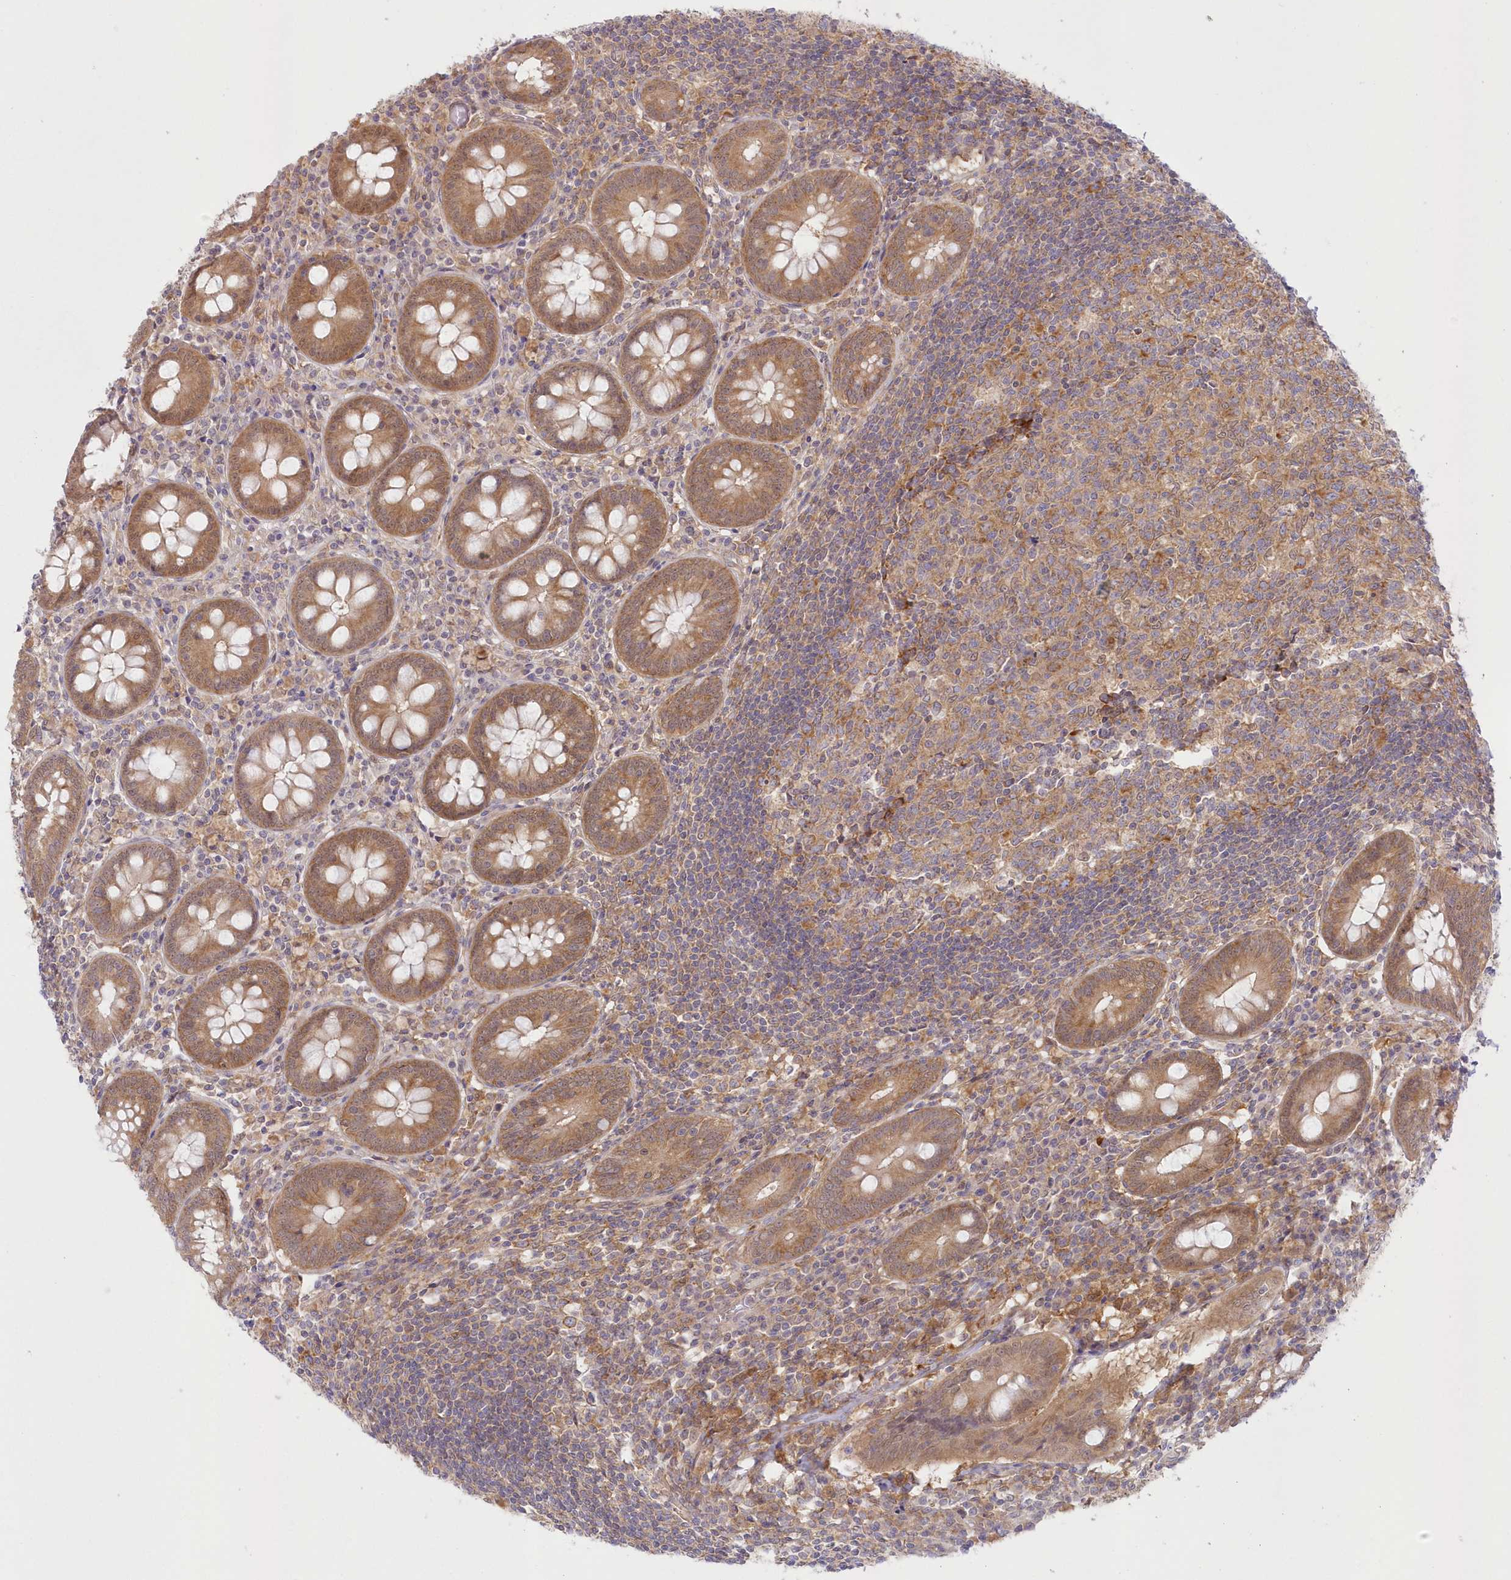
{"staining": {"intensity": "moderate", "quantity": ">75%", "location": "cytoplasmic/membranous"}, "tissue": "appendix", "cell_type": "Glandular cells", "image_type": "normal", "snomed": [{"axis": "morphology", "description": "Normal tissue, NOS"}, {"axis": "topography", "description": "Appendix"}], "caption": "Immunohistochemistry (DAB (3,3'-diaminobenzidine)) staining of benign human appendix exhibits moderate cytoplasmic/membranous protein staining in approximately >75% of glandular cells.", "gene": "RNPEP", "patient": {"sex": "female", "age": 54}}